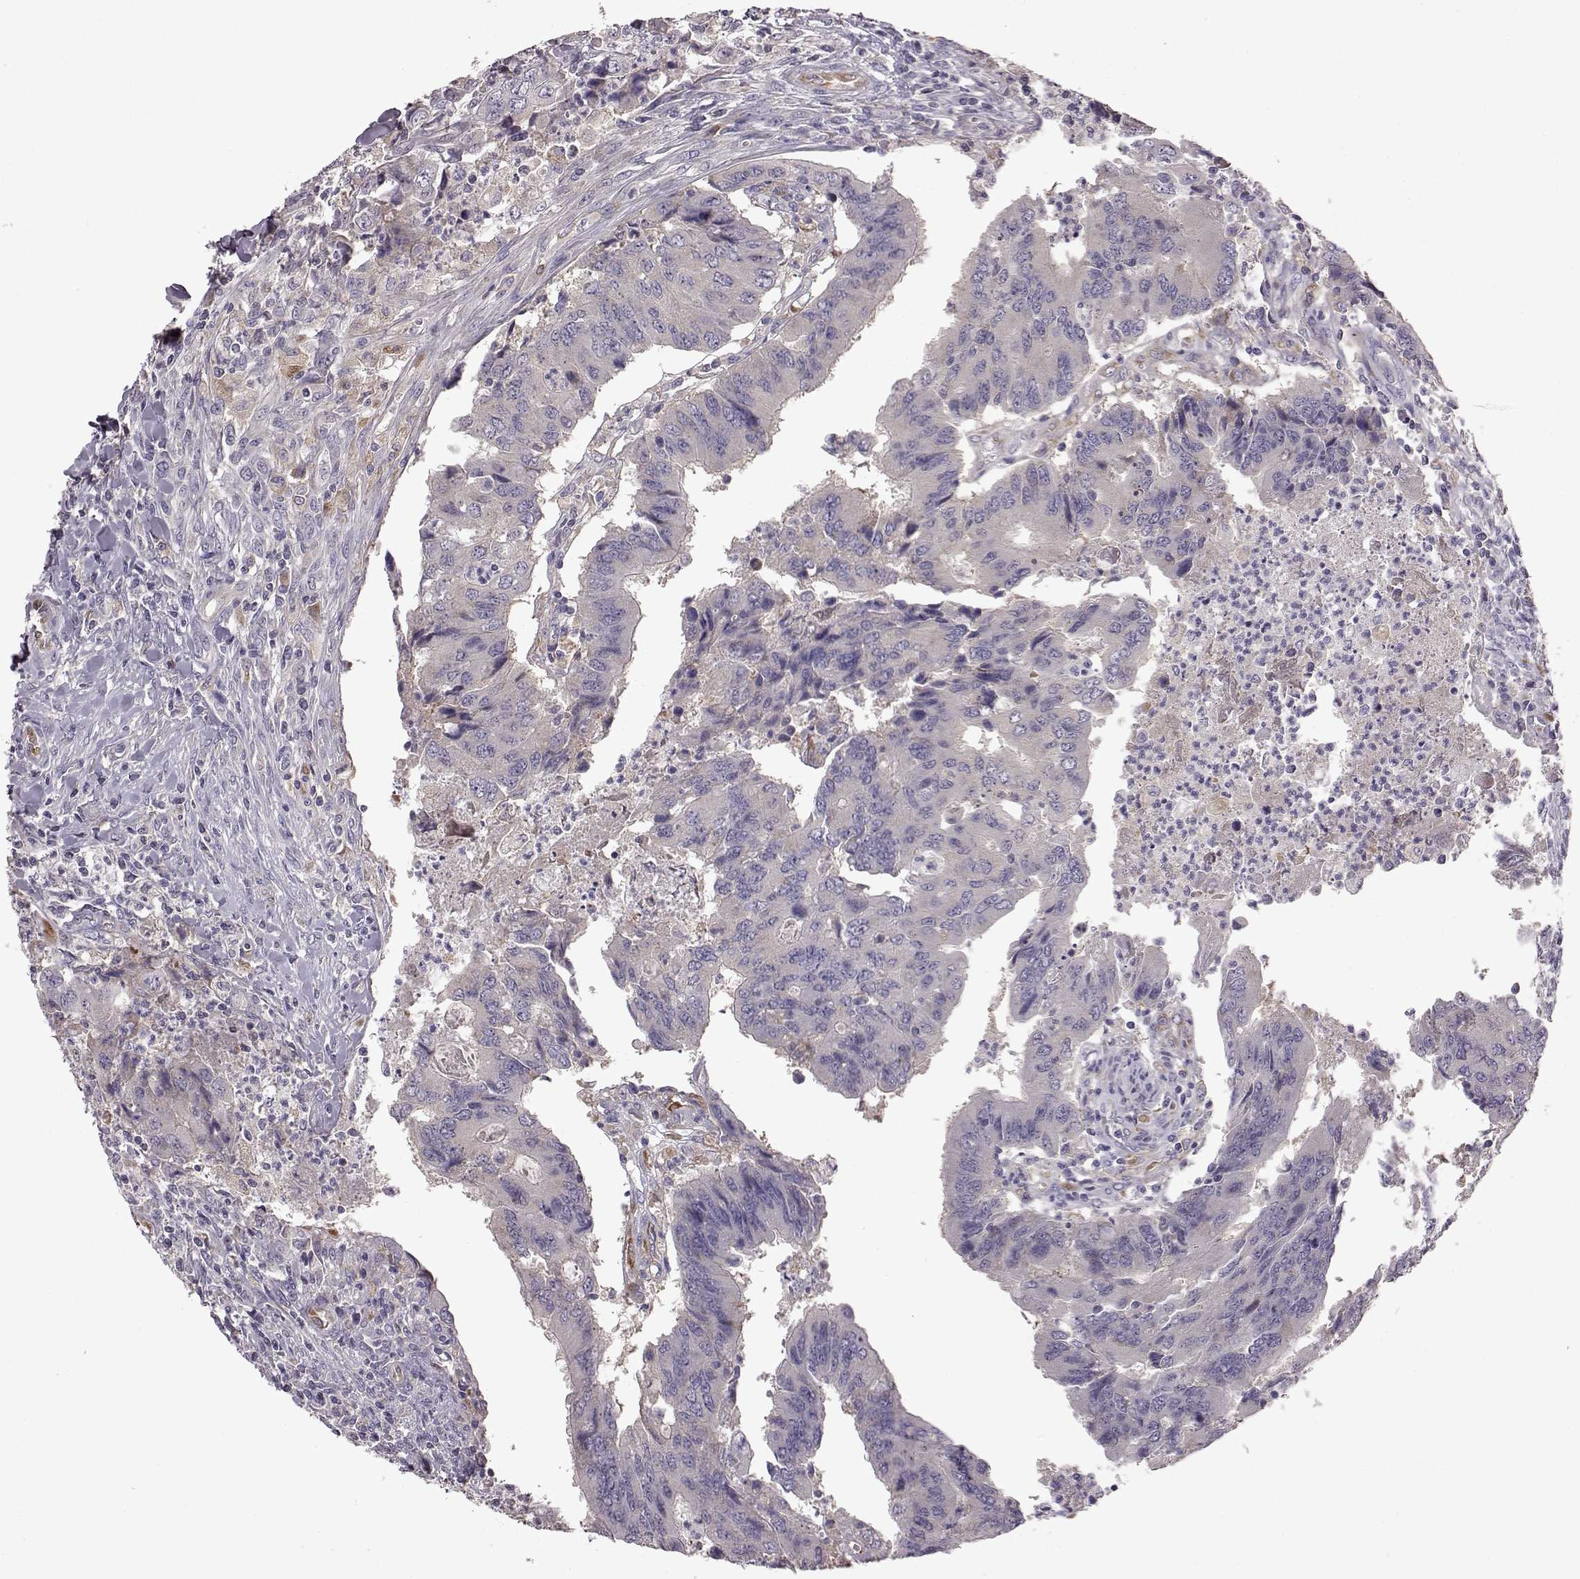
{"staining": {"intensity": "negative", "quantity": "none", "location": "none"}, "tissue": "colorectal cancer", "cell_type": "Tumor cells", "image_type": "cancer", "snomed": [{"axis": "morphology", "description": "Adenocarcinoma, NOS"}, {"axis": "topography", "description": "Colon"}], "caption": "A histopathology image of human adenocarcinoma (colorectal) is negative for staining in tumor cells.", "gene": "ADGRG2", "patient": {"sex": "female", "age": 67}}